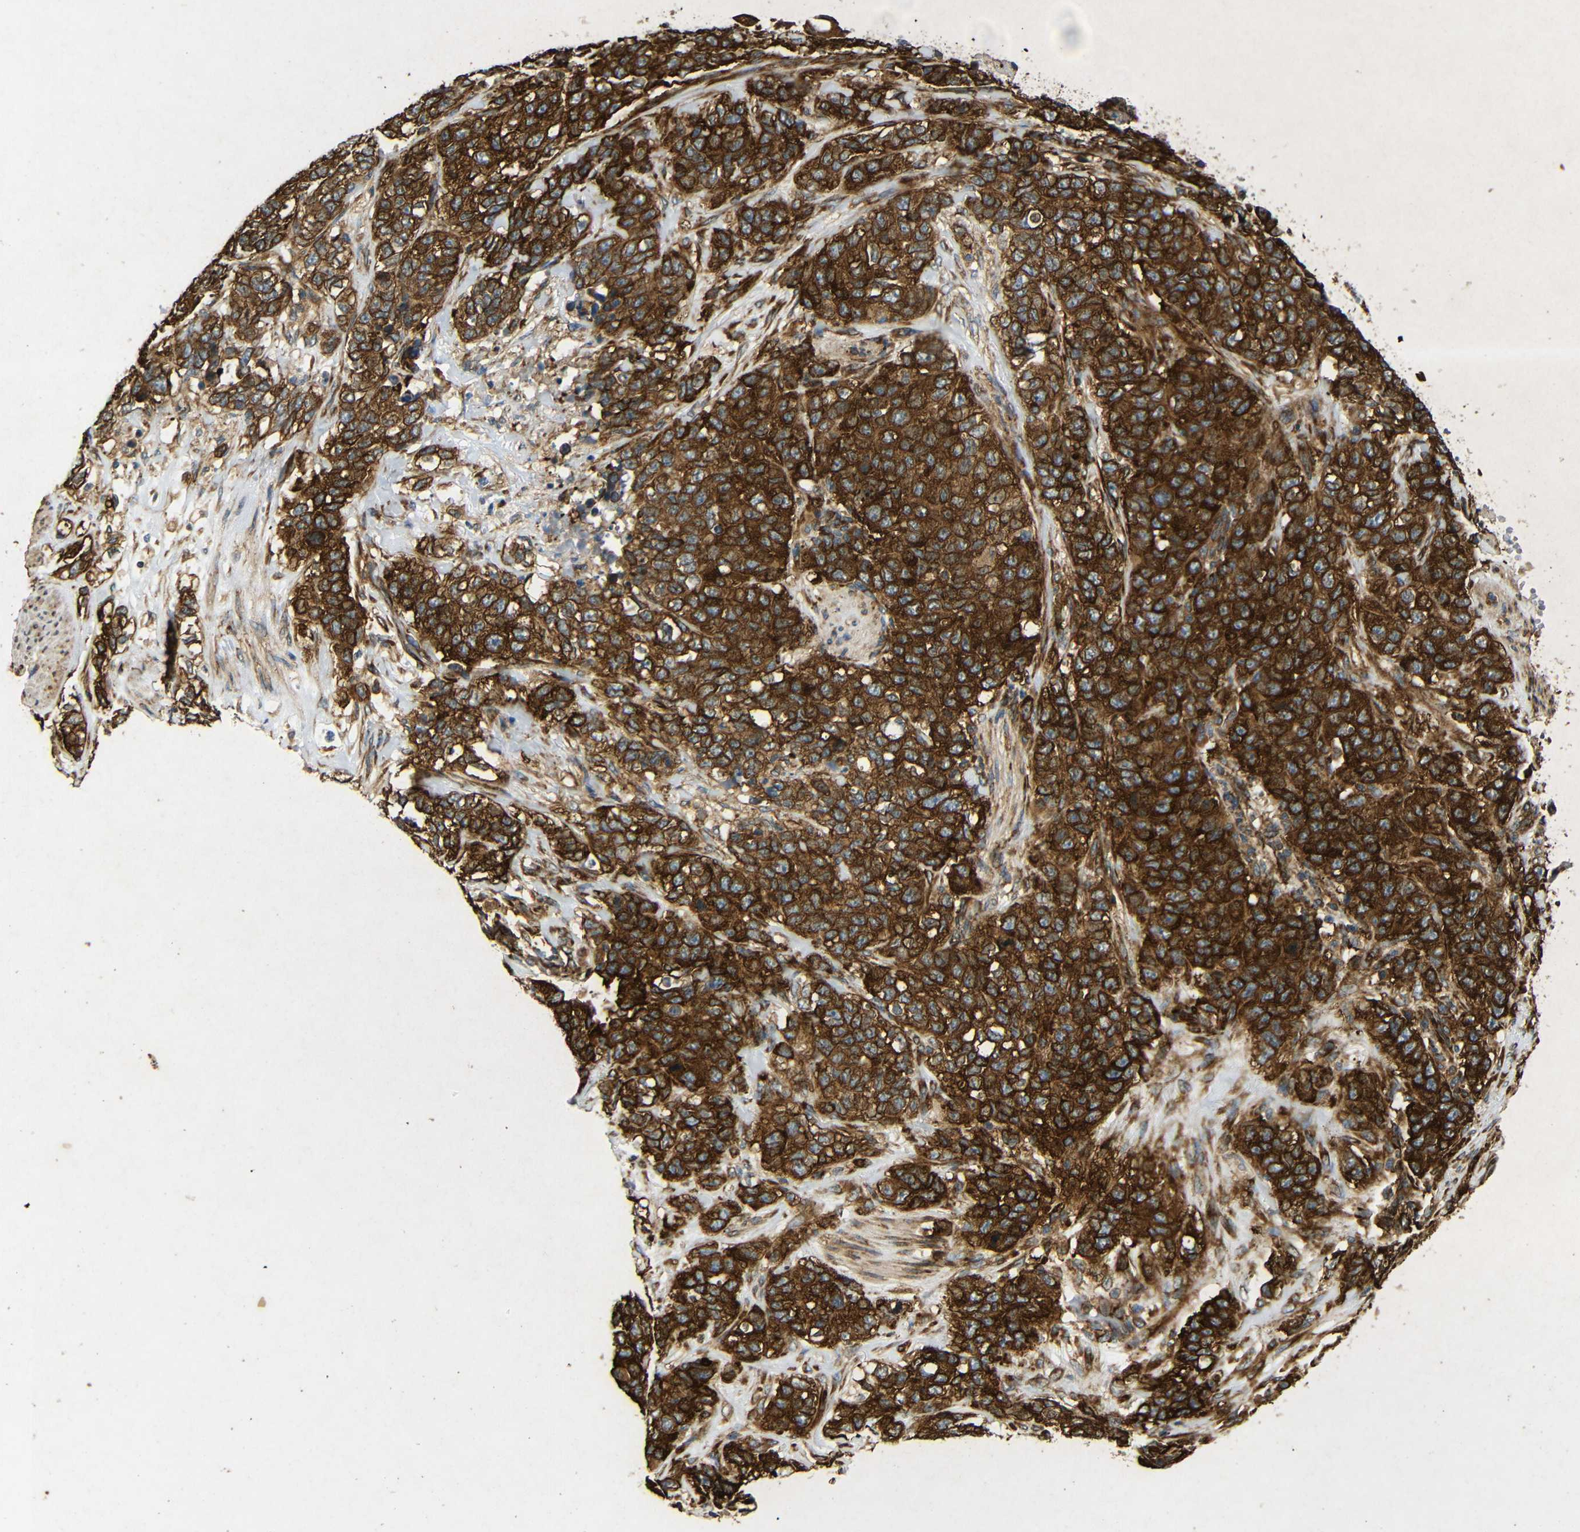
{"staining": {"intensity": "strong", "quantity": ">75%", "location": "cytoplasmic/membranous"}, "tissue": "stomach cancer", "cell_type": "Tumor cells", "image_type": "cancer", "snomed": [{"axis": "morphology", "description": "Adenocarcinoma, NOS"}, {"axis": "topography", "description": "Stomach"}], "caption": "Stomach adenocarcinoma stained for a protein shows strong cytoplasmic/membranous positivity in tumor cells.", "gene": "BTF3", "patient": {"sex": "male", "age": 48}}